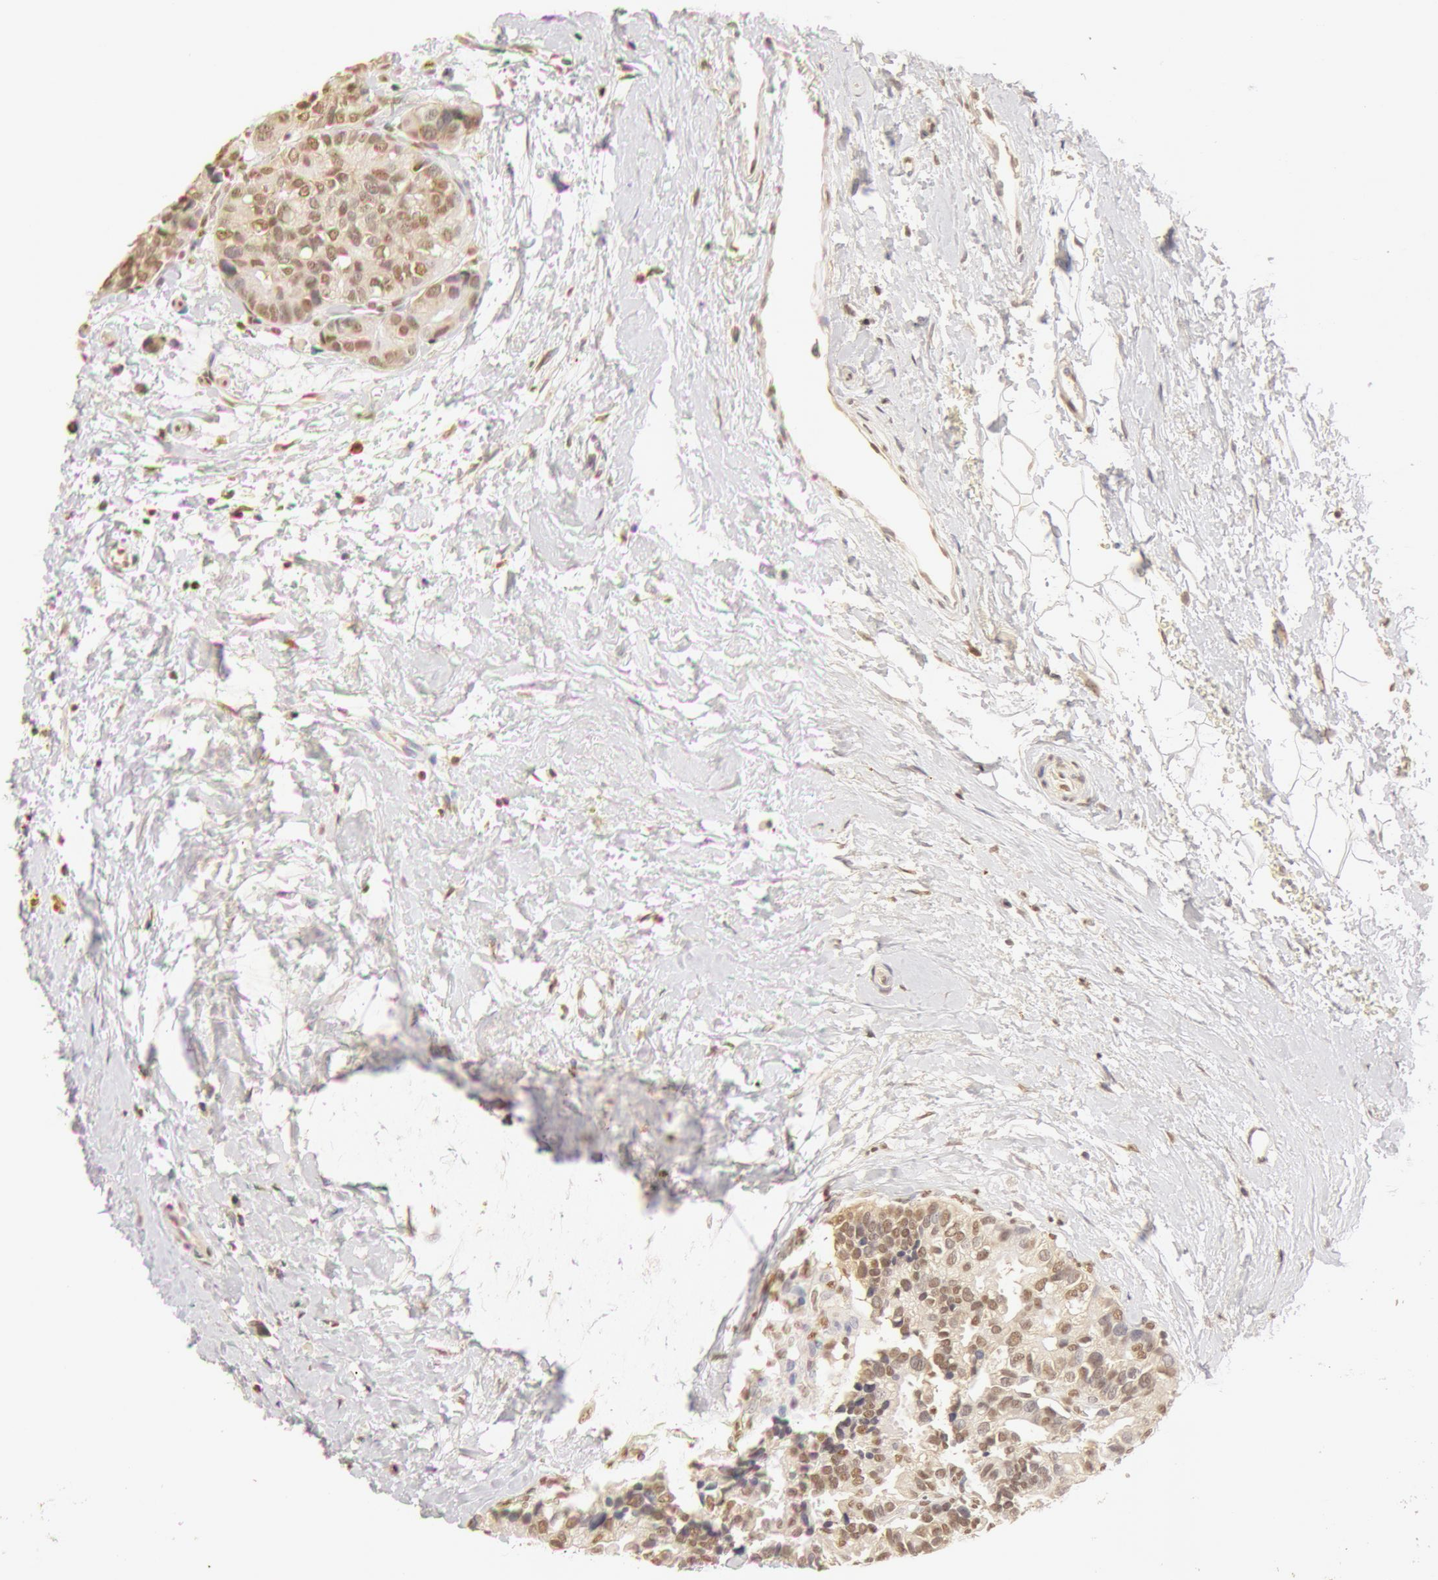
{"staining": {"intensity": "moderate", "quantity": ">75%", "location": "nuclear"}, "tissue": "breast cancer", "cell_type": "Tumor cells", "image_type": "cancer", "snomed": [{"axis": "morphology", "description": "Duct carcinoma"}, {"axis": "topography", "description": "Breast"}], "caption": "Immunohistochemical staining of breast cancer (intraductal carcinoma) displays medium levels of moderate nuclear staining in about >75% of tumor cells.", "gene": "SNRNP70", "patient": {"sex": "female", "age": 69}}